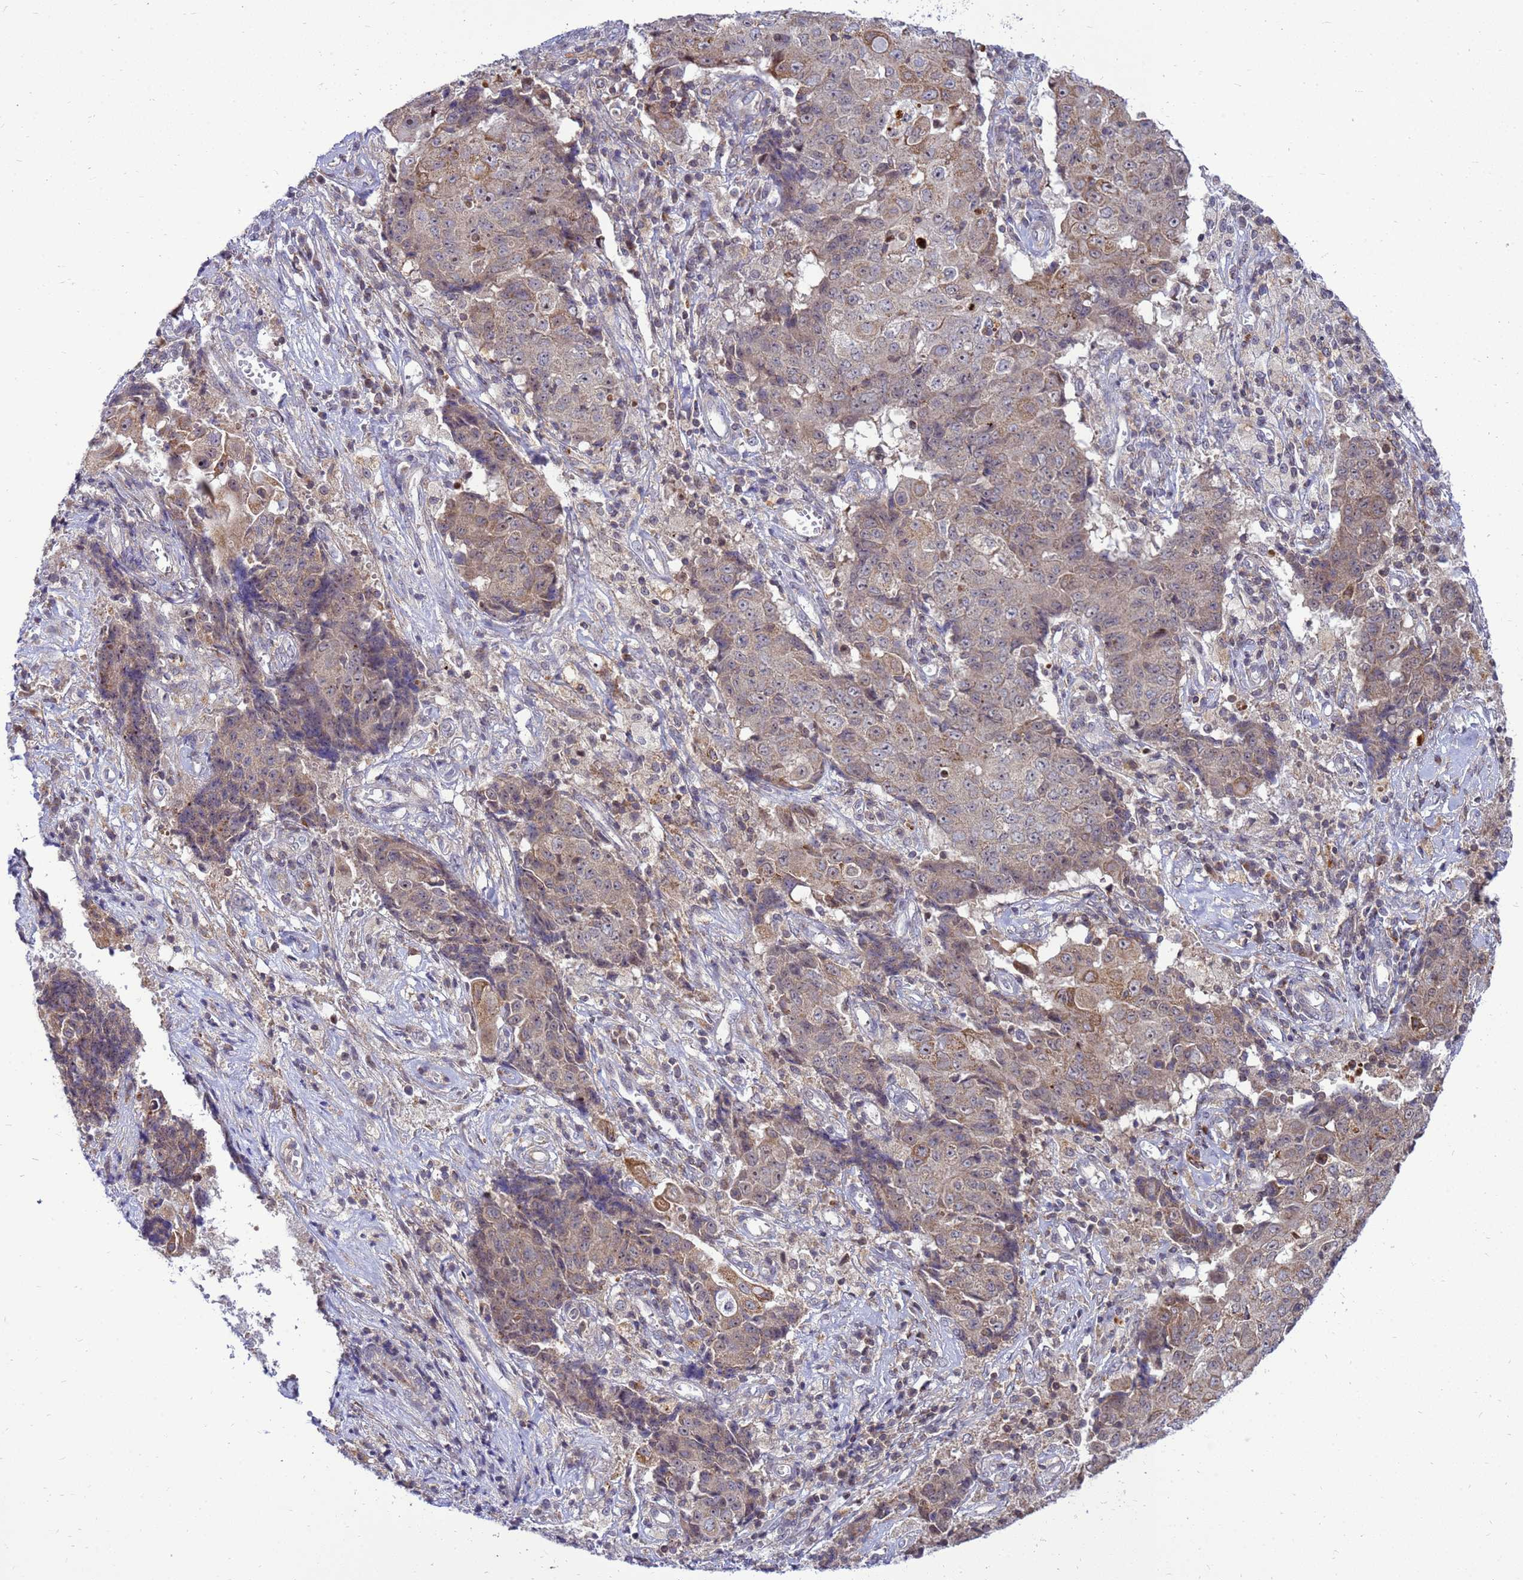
{"staining": {"intensity": "weak", "quantity": ">75%", "location": "cytoplasmic/membranous"}, "tissue": "ovarian cancer", "cell_type": "Tumor cells", "image_type": "cancer", "snomed": [{"axis": "morphology", "description": "Carcinoma, endometroid"}, {"axis": "topography", "description": "Ovary"}], "caption": "This histopathology image displays IHC staining of endometroid carcinoma (ovarian), with low weak cytoplasmic/membranous staining in about >75% of tumor cells.", "gene": "C12orf43", "patient": {"sex": "female", "age": 42}}